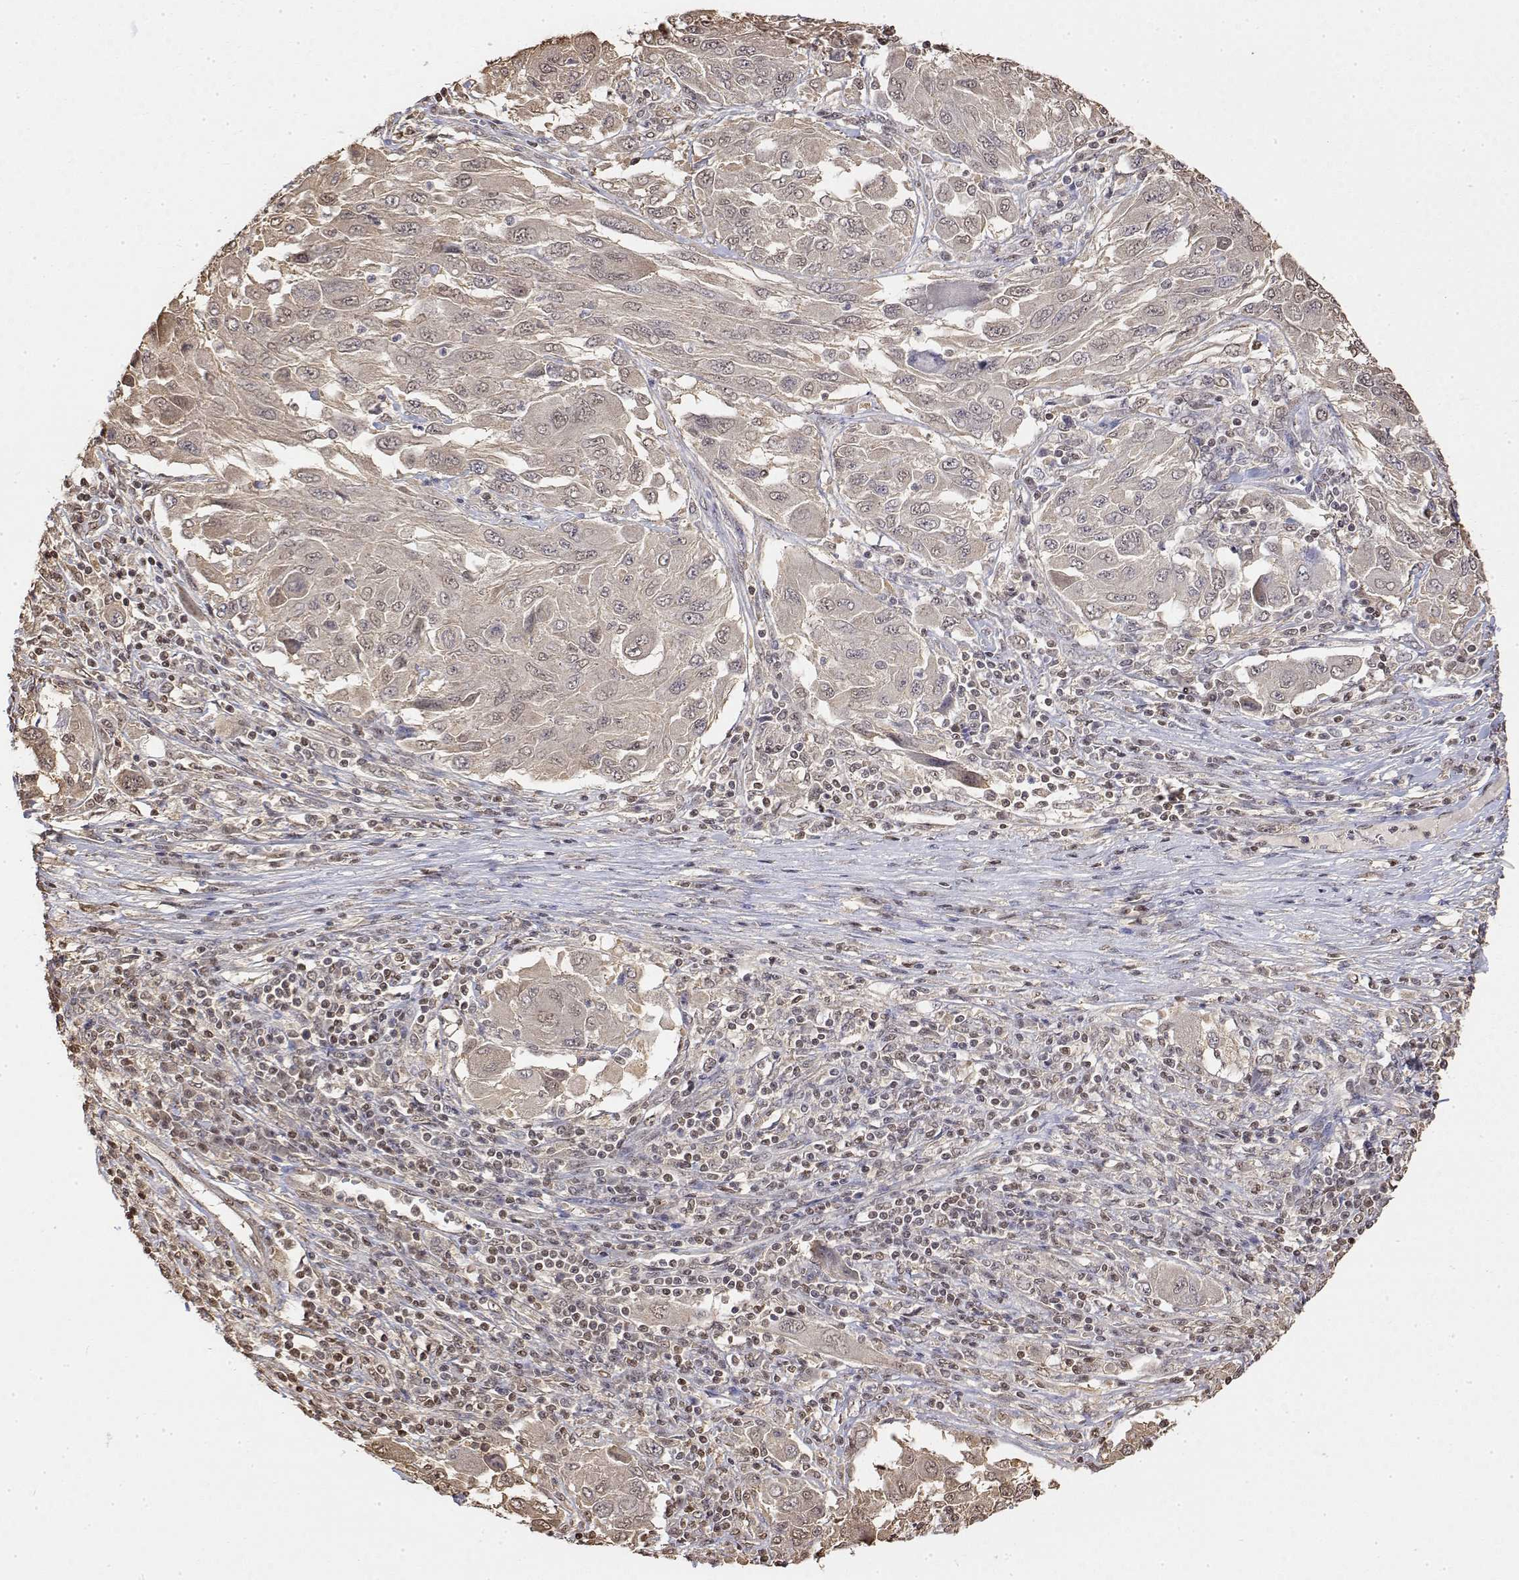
{"staining": {"intensity": "weak", "quantity": "<25%", "location": "nuclear"}, "tissue": "melanoma", "cell_type": "Tumor cells", "image_type": "cancer", "snomed": [{"axis": "morphology", "description": "Malignant melanoma, NOS"}, {"axis": "topography", "description": "Skin"}], "caption": "DAB immunohistochemical staining of human malignant melanoma exhibits no significant positivity in tumor cells. Brightfield microscopy of immunohistochemistry stained with DAB (brown) and hematoxylin (blue), captured at high magnification.", "gene": "TPI1", "patient": {"sex": "female", "age": 91}}